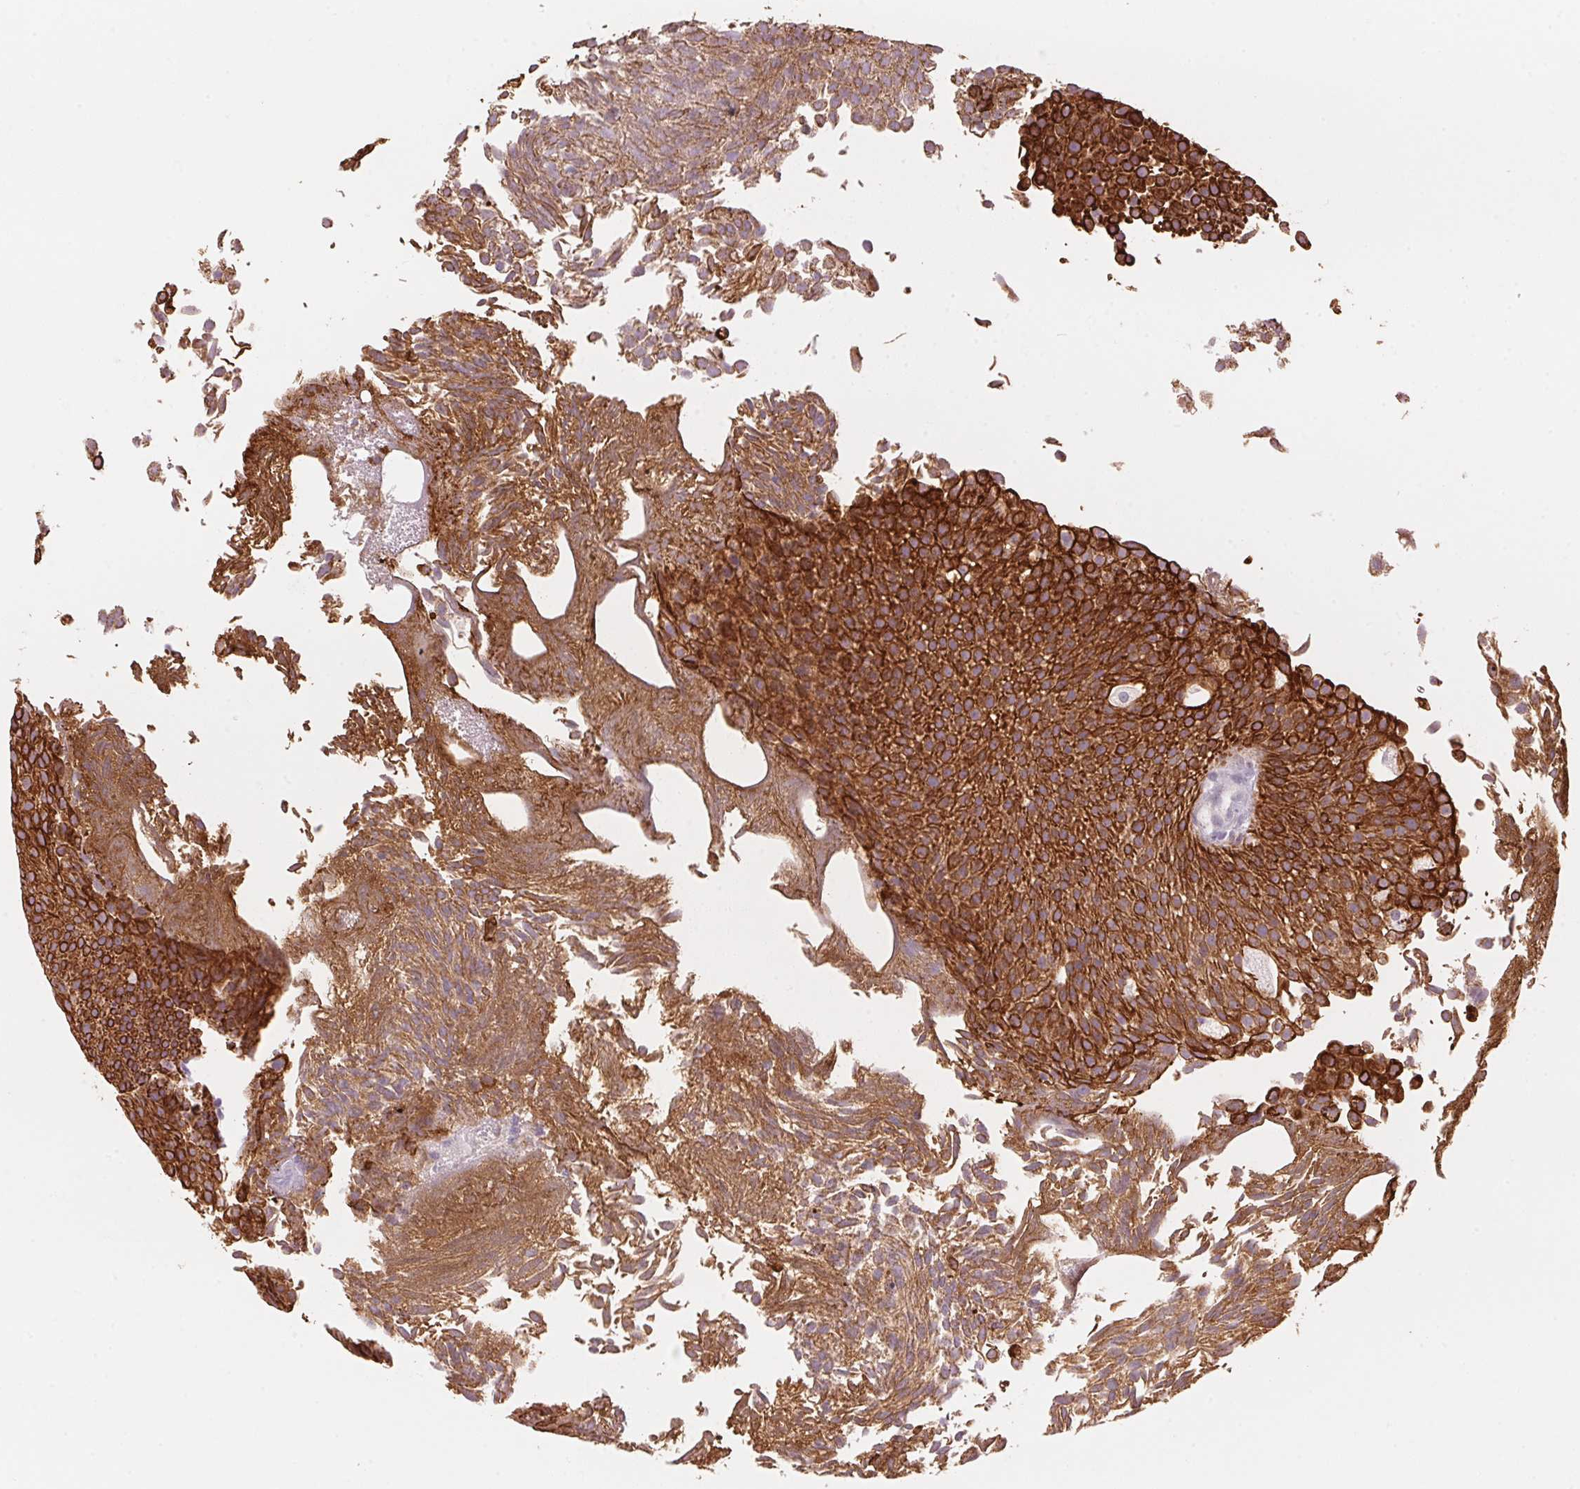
{"staining": {"intensity": "strong", "quantity": ">75%", "location": "cytoplasmic/membranous"}, "tissue": "urothelial cancer", "cell_type": "Tumor cells", "image_type": "cancer", "snomed": [{"axis": "morphology", "description": "Urothelial carcinoma, Low grade"}, {"axis": "topography", "description": "Urinary bladder"}], "caption": "Immunohistochemical staining of urothelial carcinoma (low-grade) exhibits high levels of strong cytoplasmic/membranous protein staining in approximately >75% of tumor cells. (Brightfield microscopy of DAB IHC at high magnification).", "gene": "SCTR", "patient": {"sex": "female", "age": 79}}